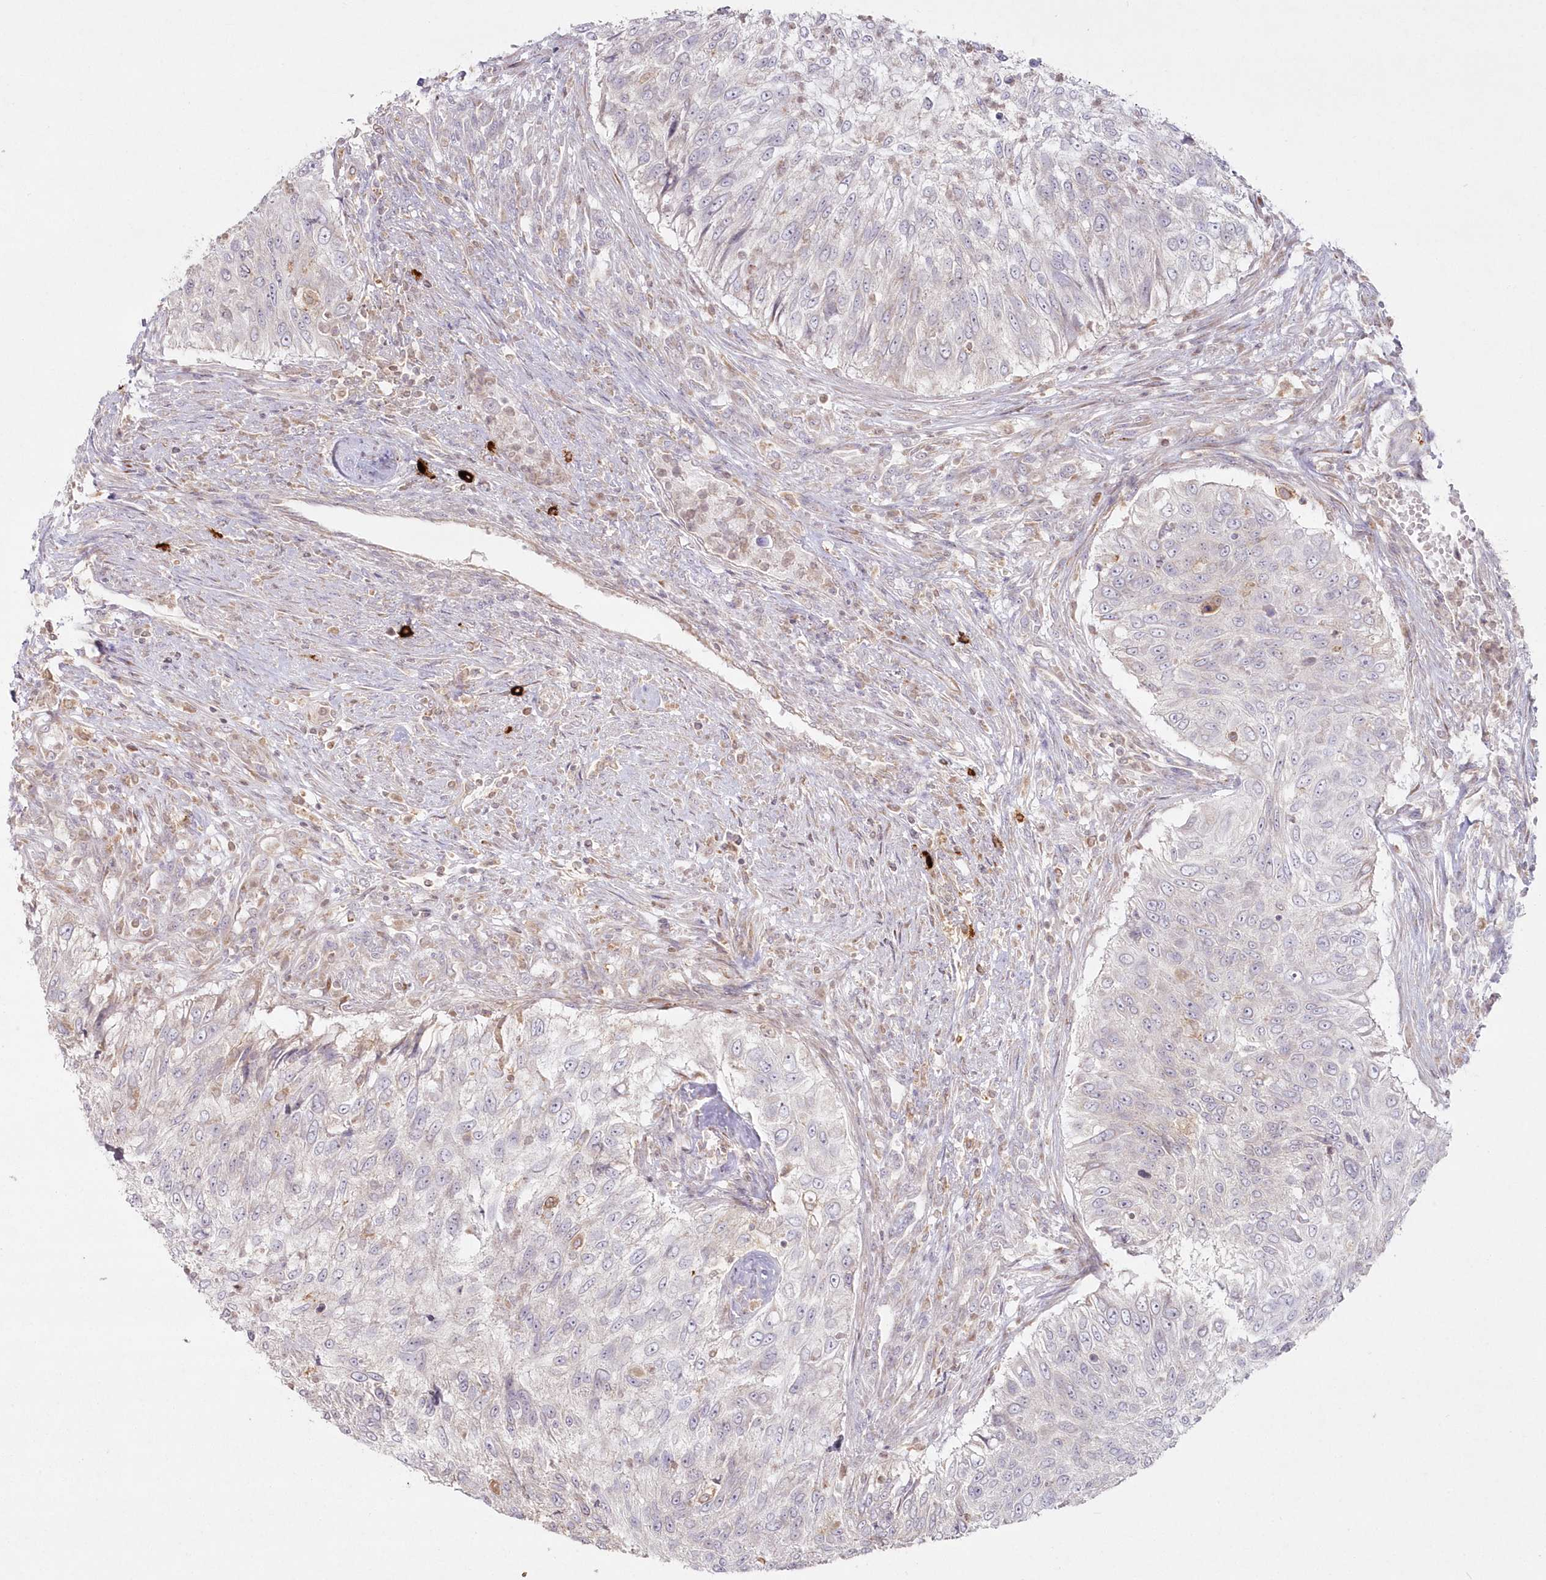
{"staining": {"intensity": "weak", "quantity": "<25%", "location": "cytoplasmic/membranous"}, "tissue": "urothelial cancer", "cell_type": "Tumor cells", "image_type": "cancer", "snomed": [{"axis": "morphology", "description": "Urothelial carcinoma, High grade"}, {"axis": "topography", "description": "Urinary bladder"}], "caption": "IHC photomicrograph of neoplastic tissue: urothelial cancer stained with DAB (3,3'-diaminobenzidine) exhibits no significant protein expression in tumor cells.", "gene": "ARSB", "patient": {"sex": "female", "age": 60}}